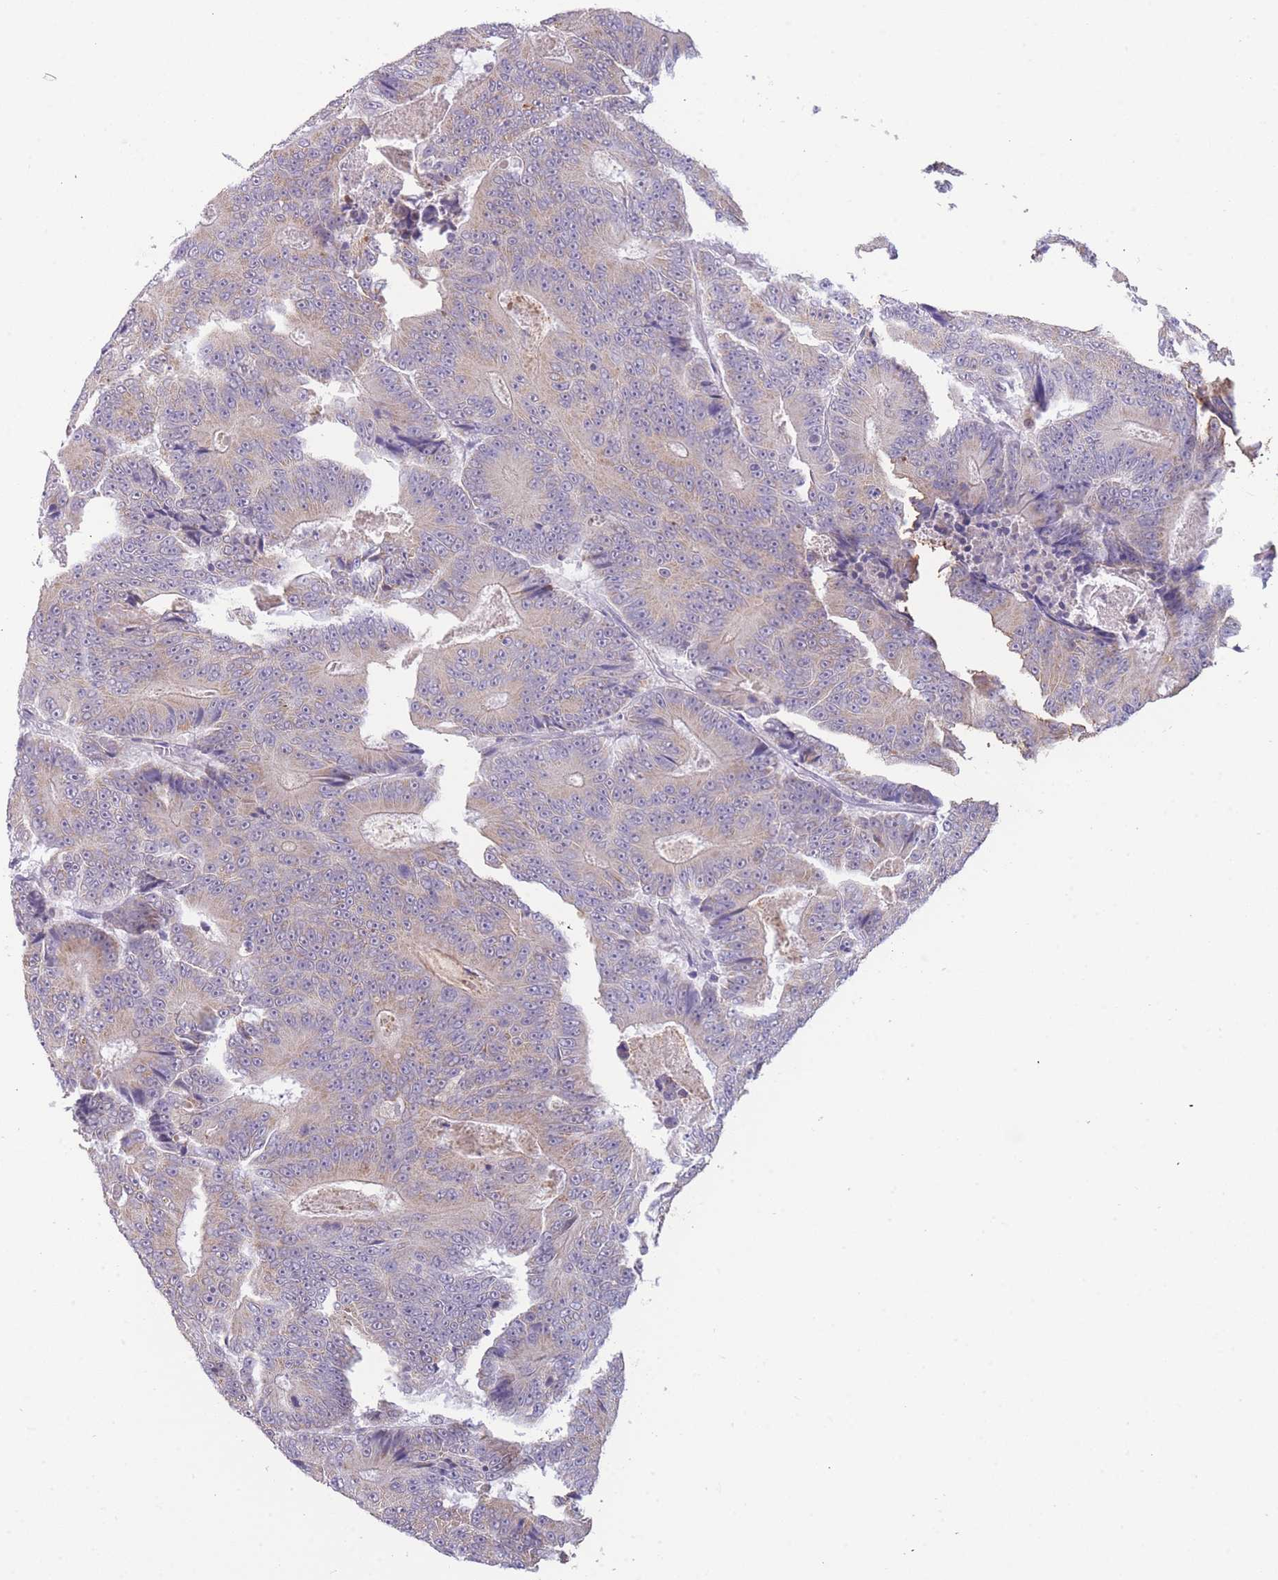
{"staining": {"intensity": "weak", "quantity": "25%-75%", "location": "cytoplasmic/membranous"}, "tissue": "colorectal cancer", "cell_type": "Tumor cells", "image_type": "cancer", "snomed": [{"axis": "morphology", "description": "Adenocarcinoma, NOS"}, {"axis": "topography", "description": "Colon"}], "caption": "Colorectal cancer (adenocarcinoma) stained with DAB (3,3'-diaminobenzidine) IHC shows low levels of weak cytoplasmic/membranous expression in approximately 25%-75% of tumor cells. (IHC, brightfield microscopy, high magnification).", "gene": "GOLGA6L25", "patient": {"sex": "male", "age": 83}}